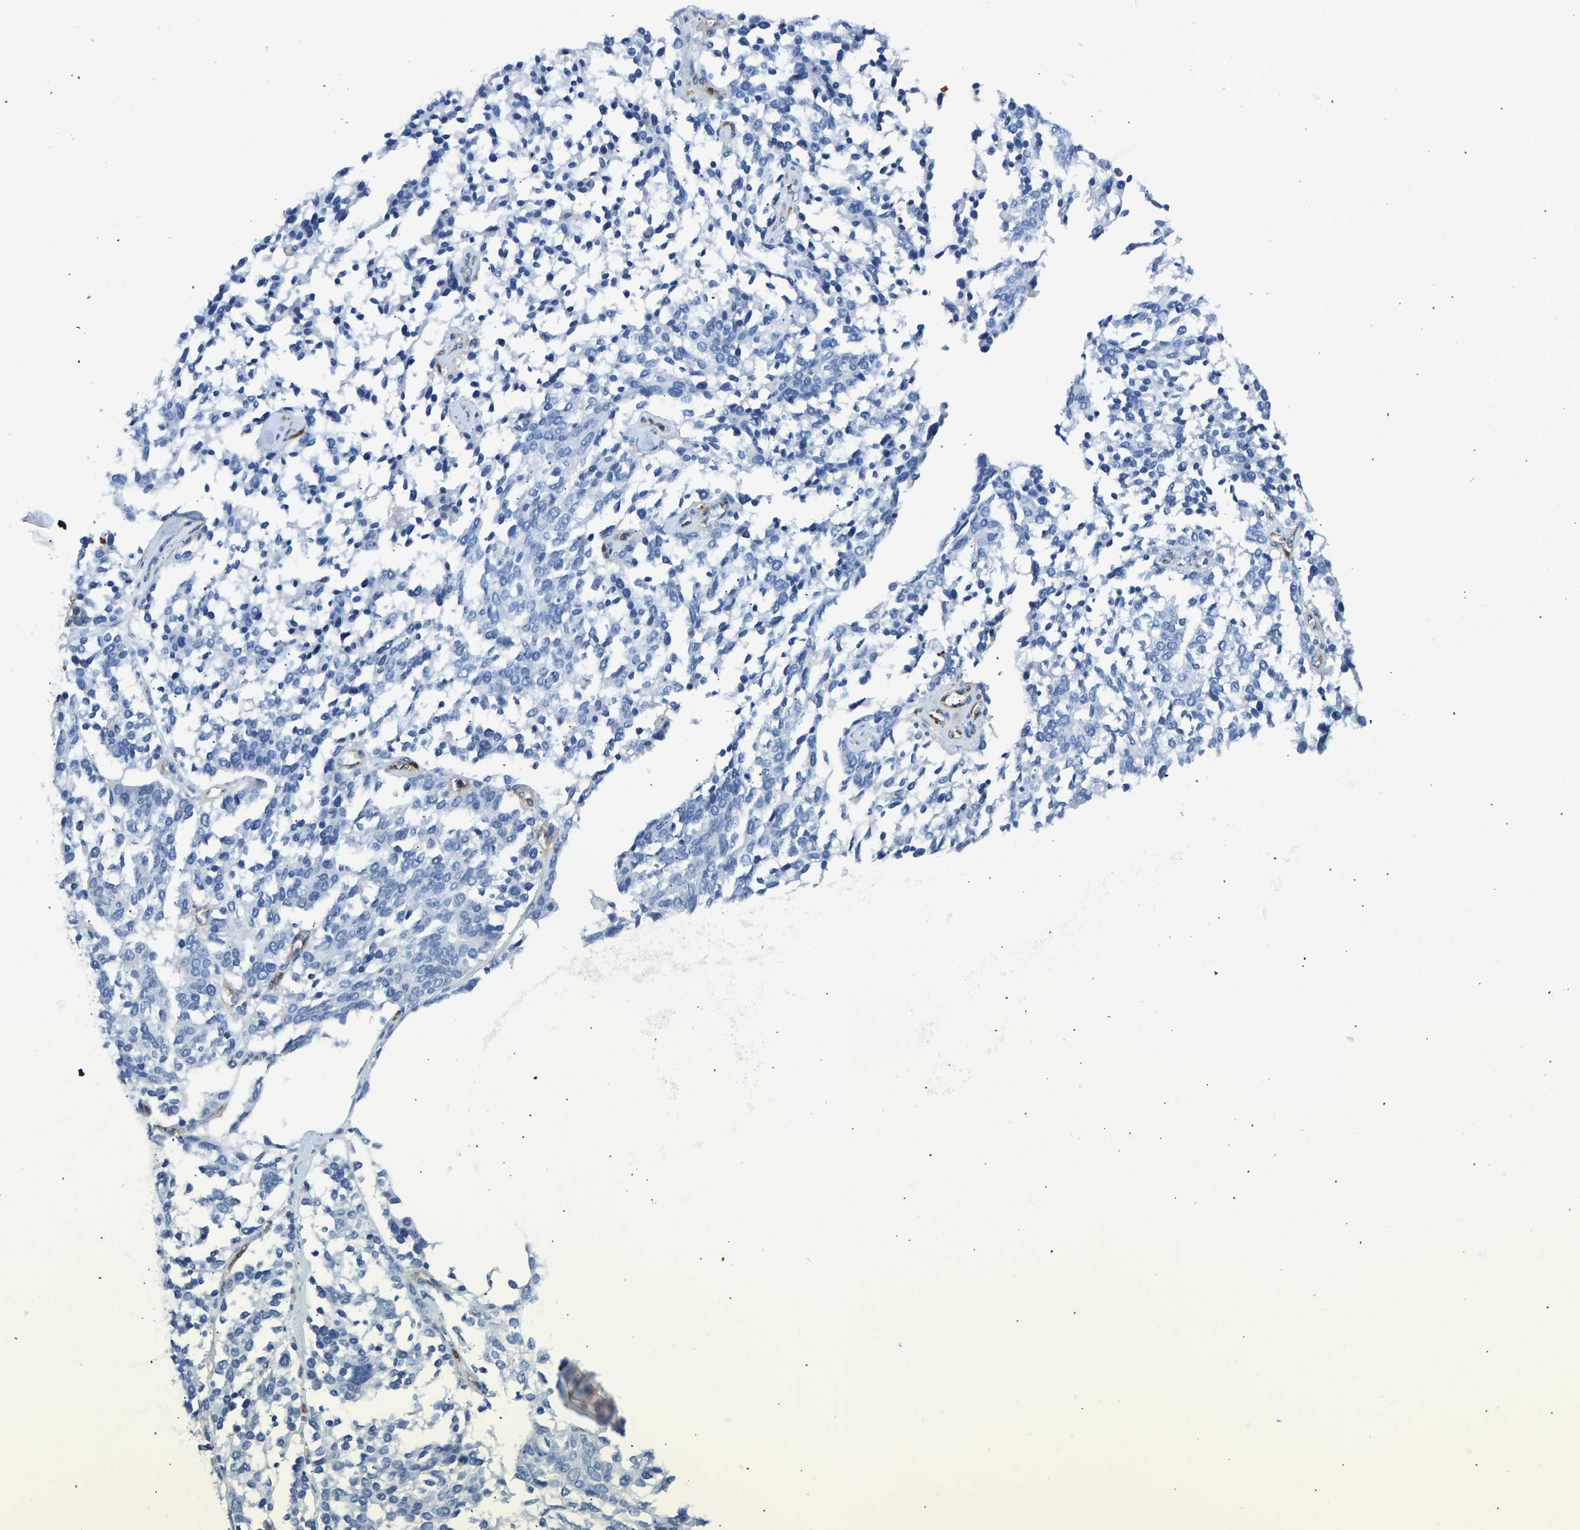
{"staining": {"intensity": "negative", "quantity": "none", "location": "none"}, "tissue": "ovarian cancer", "cell_type": "Tumor cells", "image_type": "cancer", "snomed": [{"axis": "morphology", "description": "Cystadenocarcinoma, serous, NOS"}, {"axis": "topography", "description": "Ovary"}], "caption": "DAB (3,3'-diaminobenzidine) immunohistochemical staining of serous cystadenocarcinoma (ovarian) exhibits no significant expression in tumor cells.", "gene": "COL15A1", "patient": {"sex": "female", "age": 44}}